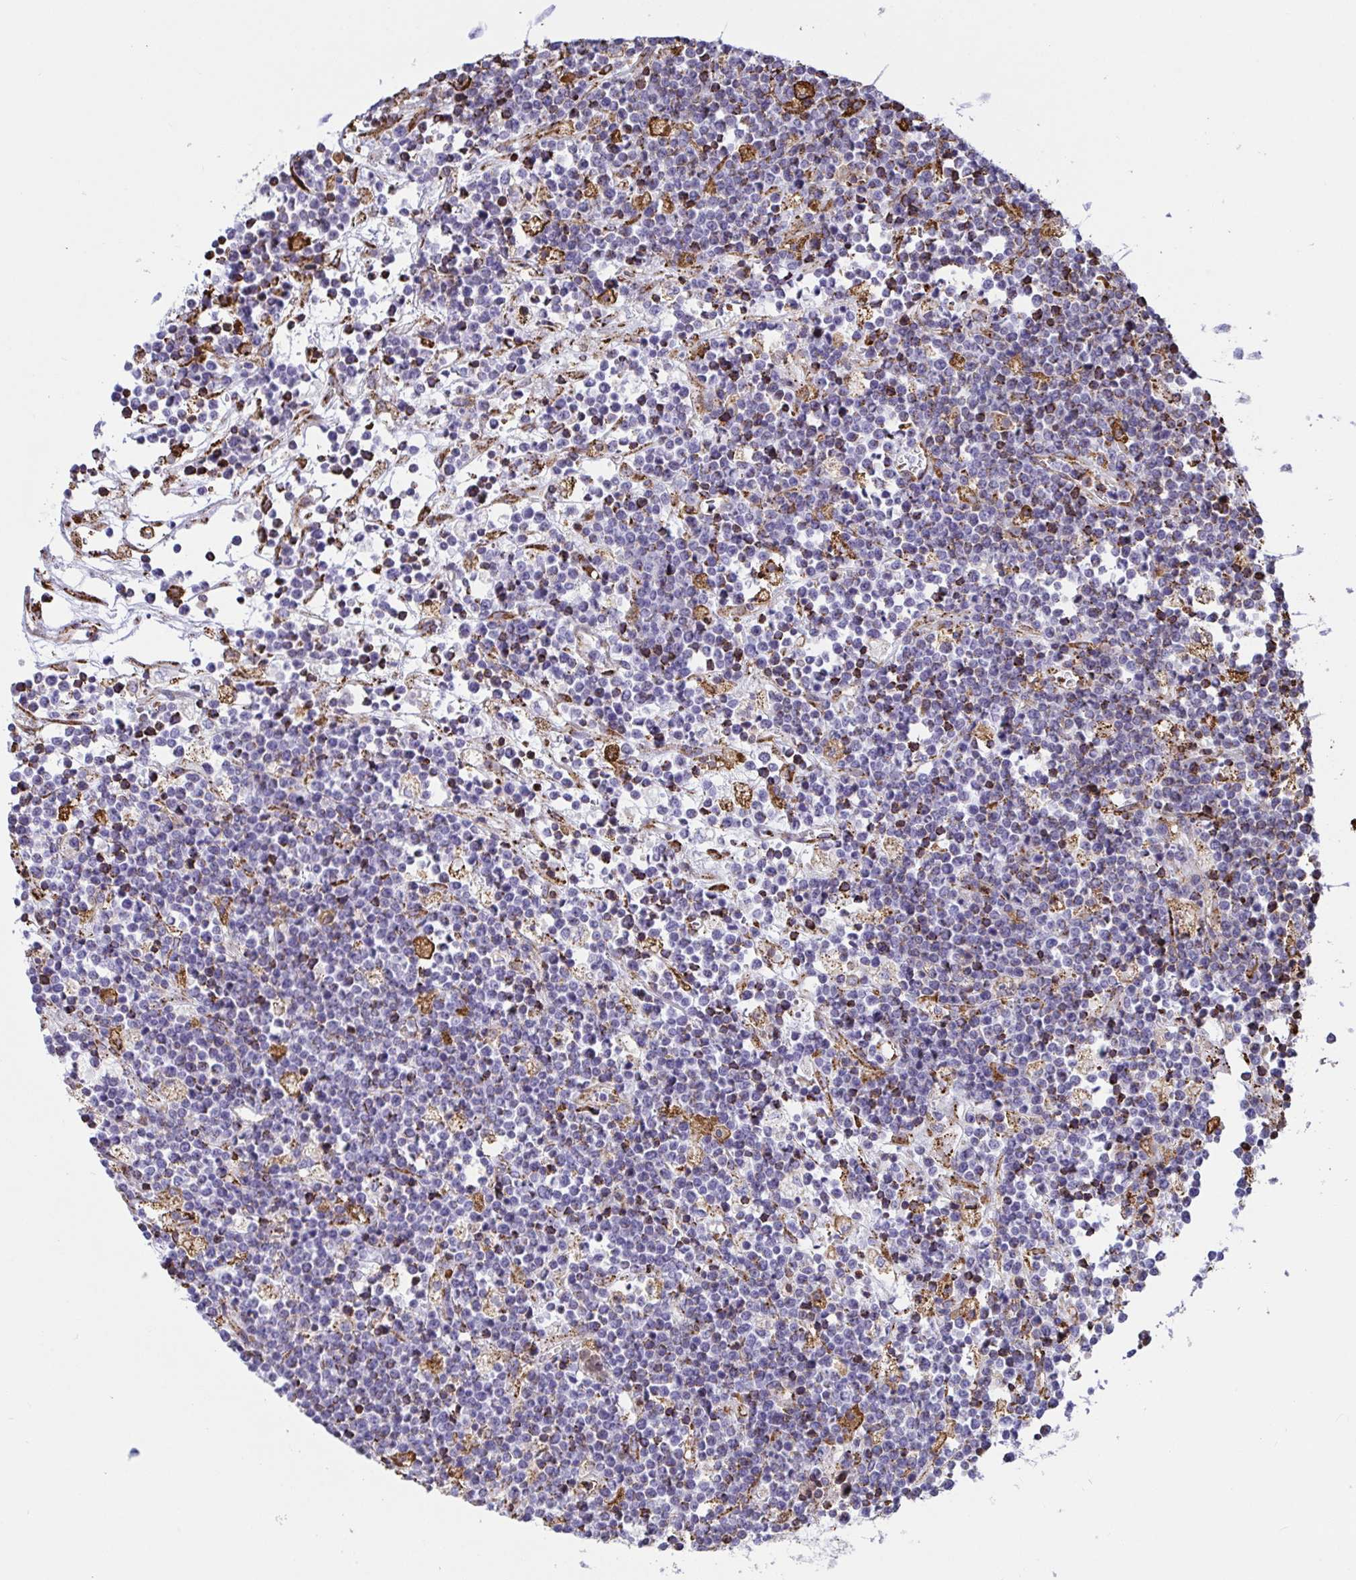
{"staining": {"intensity": "negative", "quantity": "none", "location": "none"}, "tissue": "lymphoma", "cell_type": "Tumor cells", "image_type": "cancer", "snomed": [{"axis": "morphology", "description": "Malignant lymphoma, non-Hodgkin's type, High grade"}, {"axis": "topography", "description": "Ovary"}], "caption": "High power microscopy histopathology image of an immunohistochemistry (IHC) histopathology image of high-grade malignant lymphoma, non-Hodgkin's type, revealing no significant positivity in tumor cells. (DAB (3,3'-diaminobenzidine) immunohistochemistry (IHC), high magnification).", "gene": "CLGN", "patient": {"sex": "female", "age": 56}}